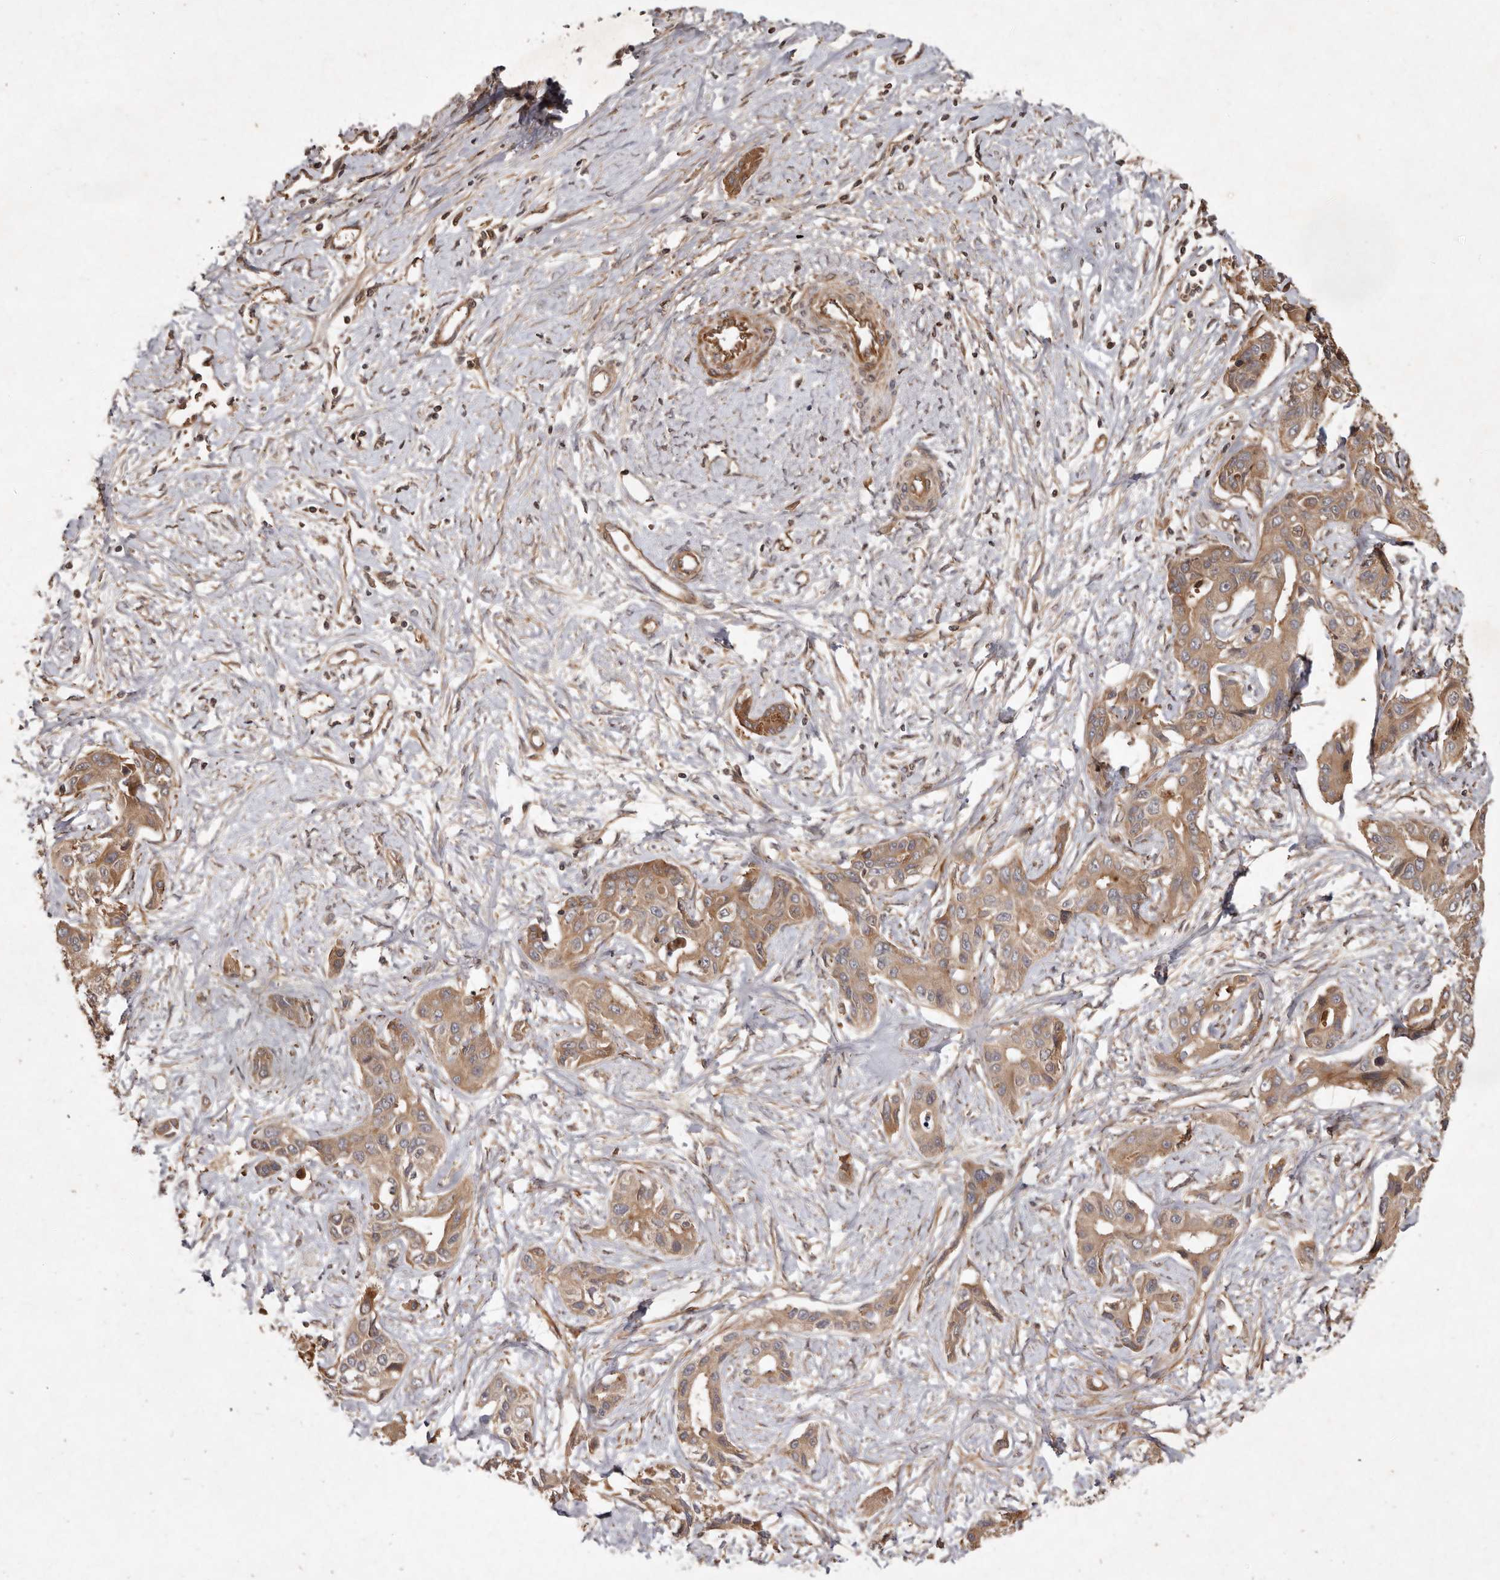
{"staining": {"intensity": "moderate", "quantity": ">75%", "location": "cytoplasmic/membranous"}, "tissue": "liver cancer", "cell_type": "Tumor cells", "image_type": "cancer", "snomed": [{"axis": "morphology", "description": "Cholangiocarcinoma"}, {"axis": "topography", "description": "Liver"}], "caption": "This histopathology image demonstrates immunohistochemistry staining of liver cholangiocarcinoma, with medium moderate cytoplasmic/membranous expression in approximately >75% of tumor cells.", "gene": "SEMA3A", "patient": {"sex": "male", "age": 59}}